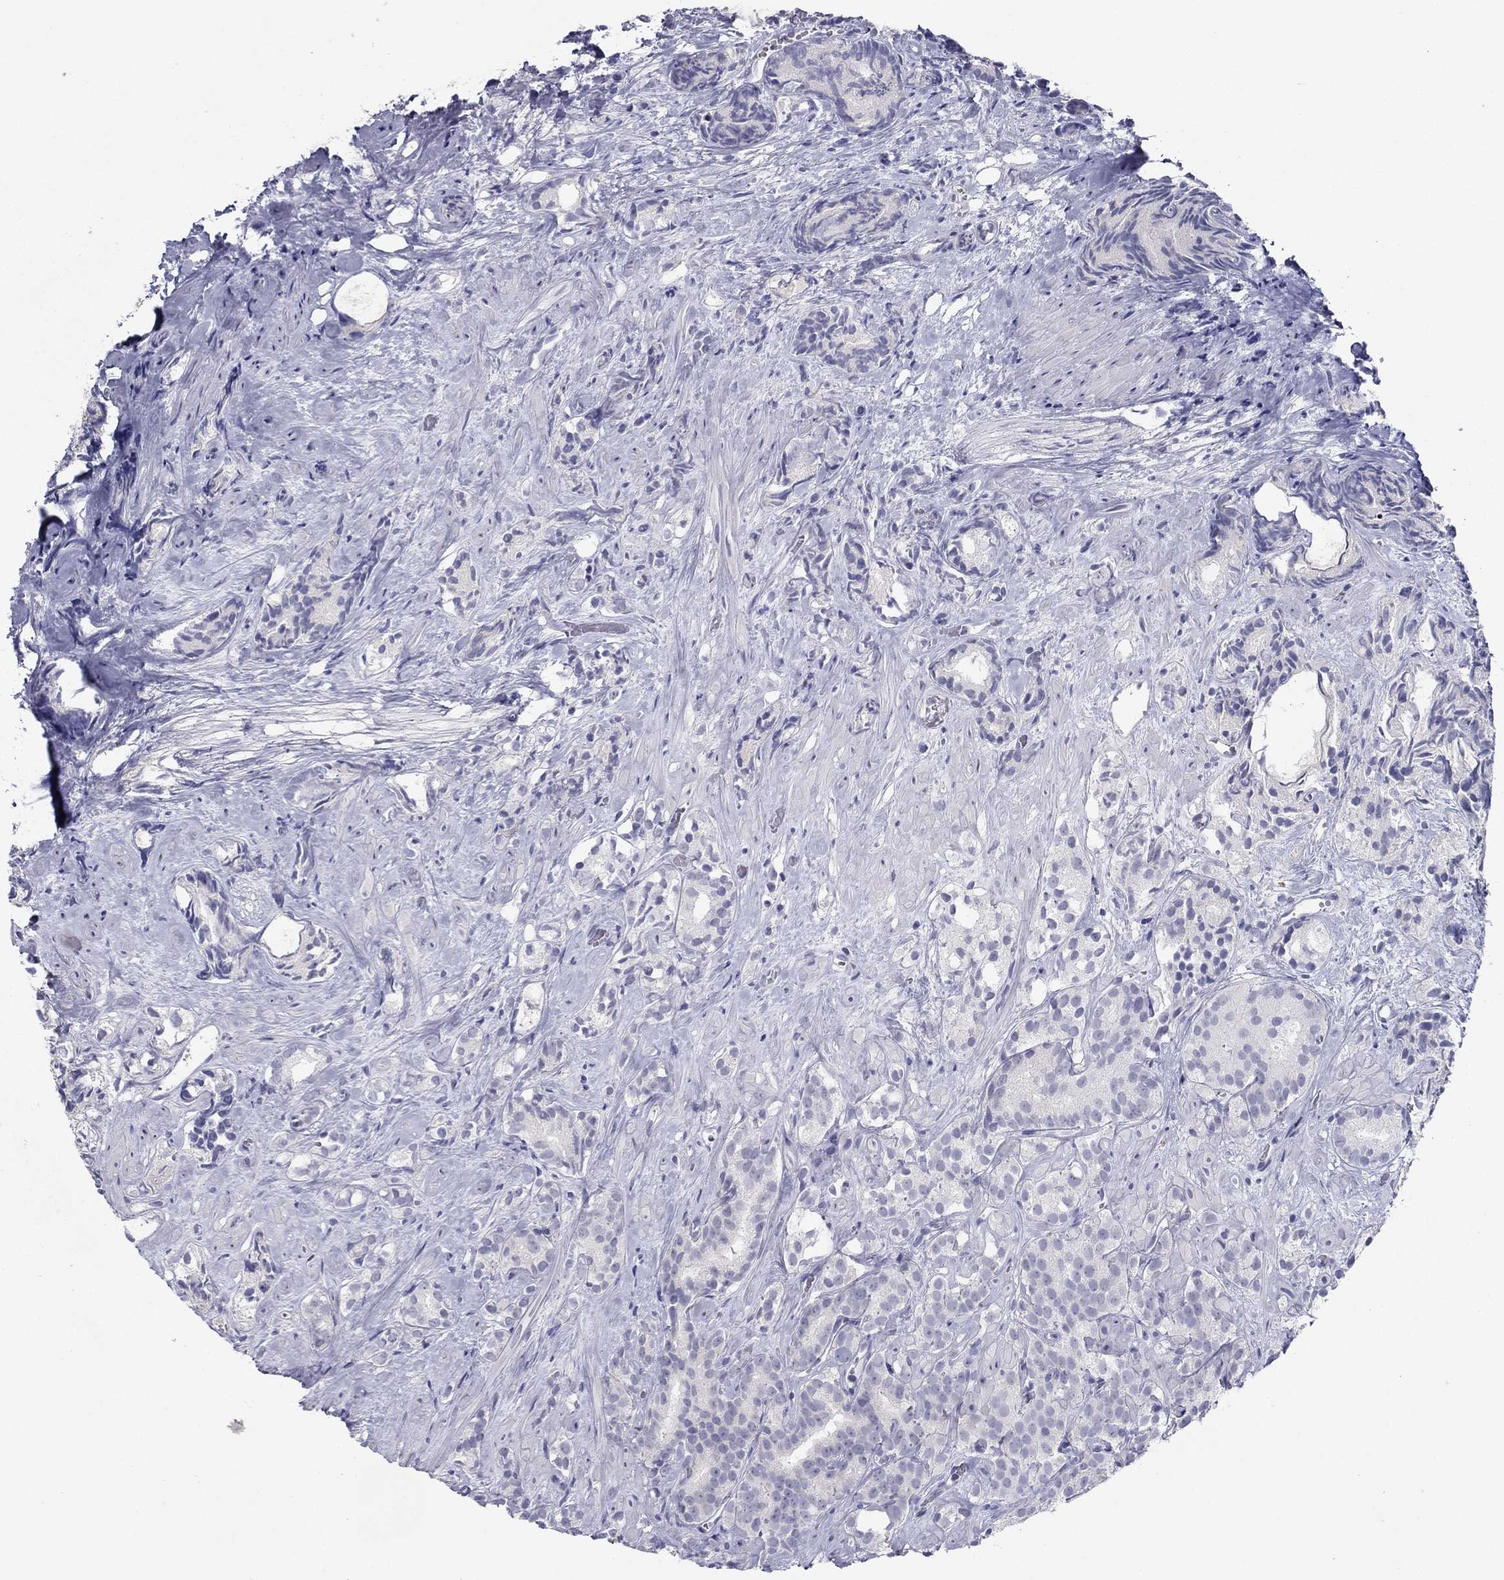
{"staining": {"intensity": "negative", "quantity": "none", "location": "none"}, "tissue": "prostate cancer", "cell_type": "Tumor cells", "image_type": "cancer", "snomed": [{"axis": "morphology", "description": "Adenocarcinoma, High grade"}, {"axis": "topography", "description": "Prostate"}], "caption": "High-grade adenocarcinoma (prostate) was stained to show a protein in brown. There is no significant expression in tumor cells.", "gene": "PLS1", "patient": {"sex": "male", "age": 90}}